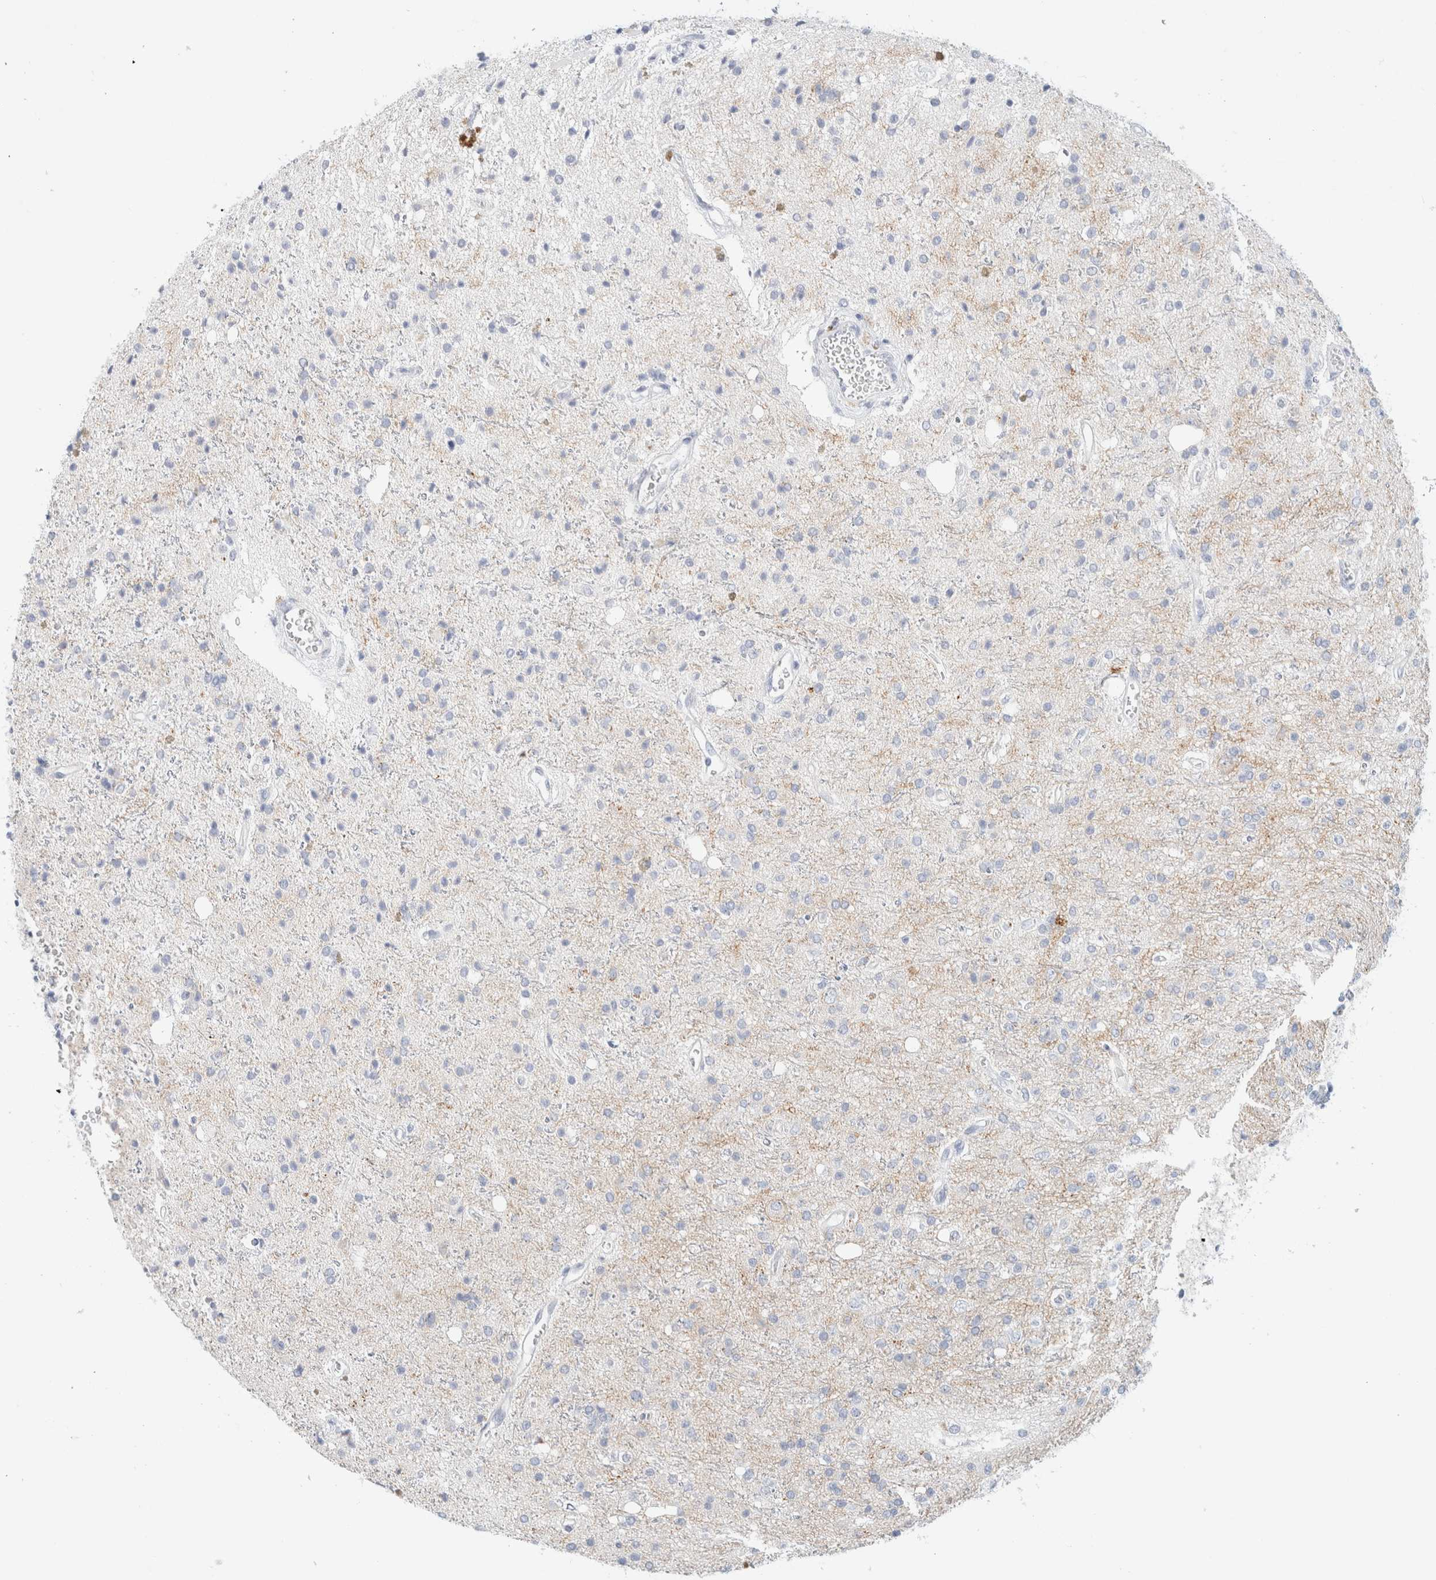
{"staining": {"intensity": "negative", "quantity": "none", "location": "none"}, "tissue": "glioma", "cell_type": "Tumor cells", "image_type": "cancer", "snomed": [{"axis": "morphology", "description": "Glioma, malignant, High grade"}, {"axis": "topography", "description": "Brain"}], "caption": "High power microscopy micrograph of an IHC micrograph of glioma, revealing no significant expression in tumor cells.", "gene": "HEXD", "patient": {"sex": "male", "age": 47}}